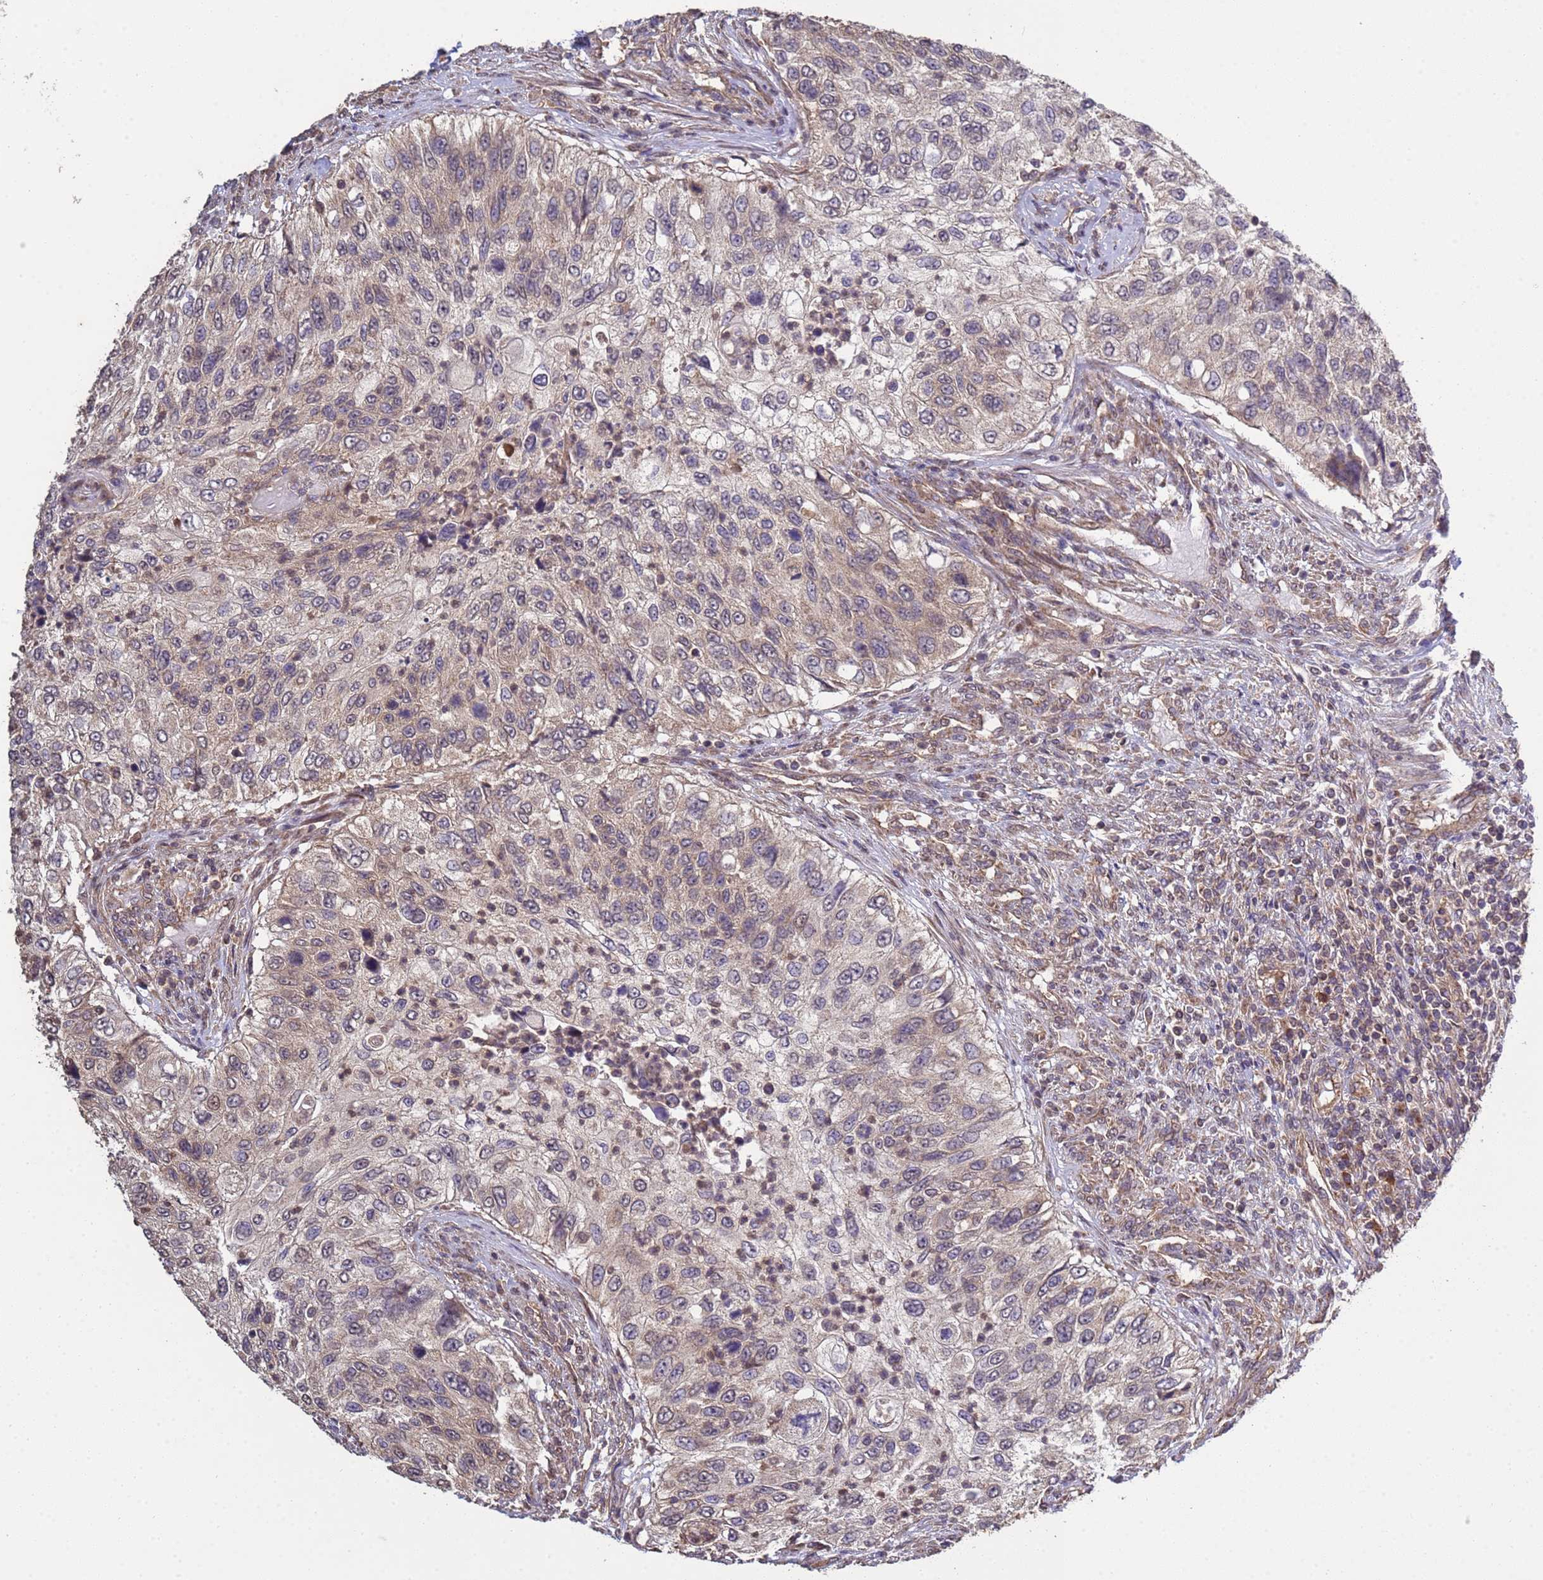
{"staining": {"intensity": "weak", "quantity": "25%-75%", "location": "cytoplasmic/membranous"}, "tissue": "urothelial cancer", "cell_type": "Tumor cells", "image_type": "cancer", "snomed": [{"axis": "morphology", "description": "Urothelial carcinoma, High grade"}, {"axis": "topography", "description": "Urinary bladder"}], "caption": "The photomicrograph shows a brown stain indicating the presence of a protein in the cytoplasmic/membranous of tumor cells in high-grade urothelial carcinoma.", "gene": "P2RX7", "patient": {"sex": "female", "age": 60}}